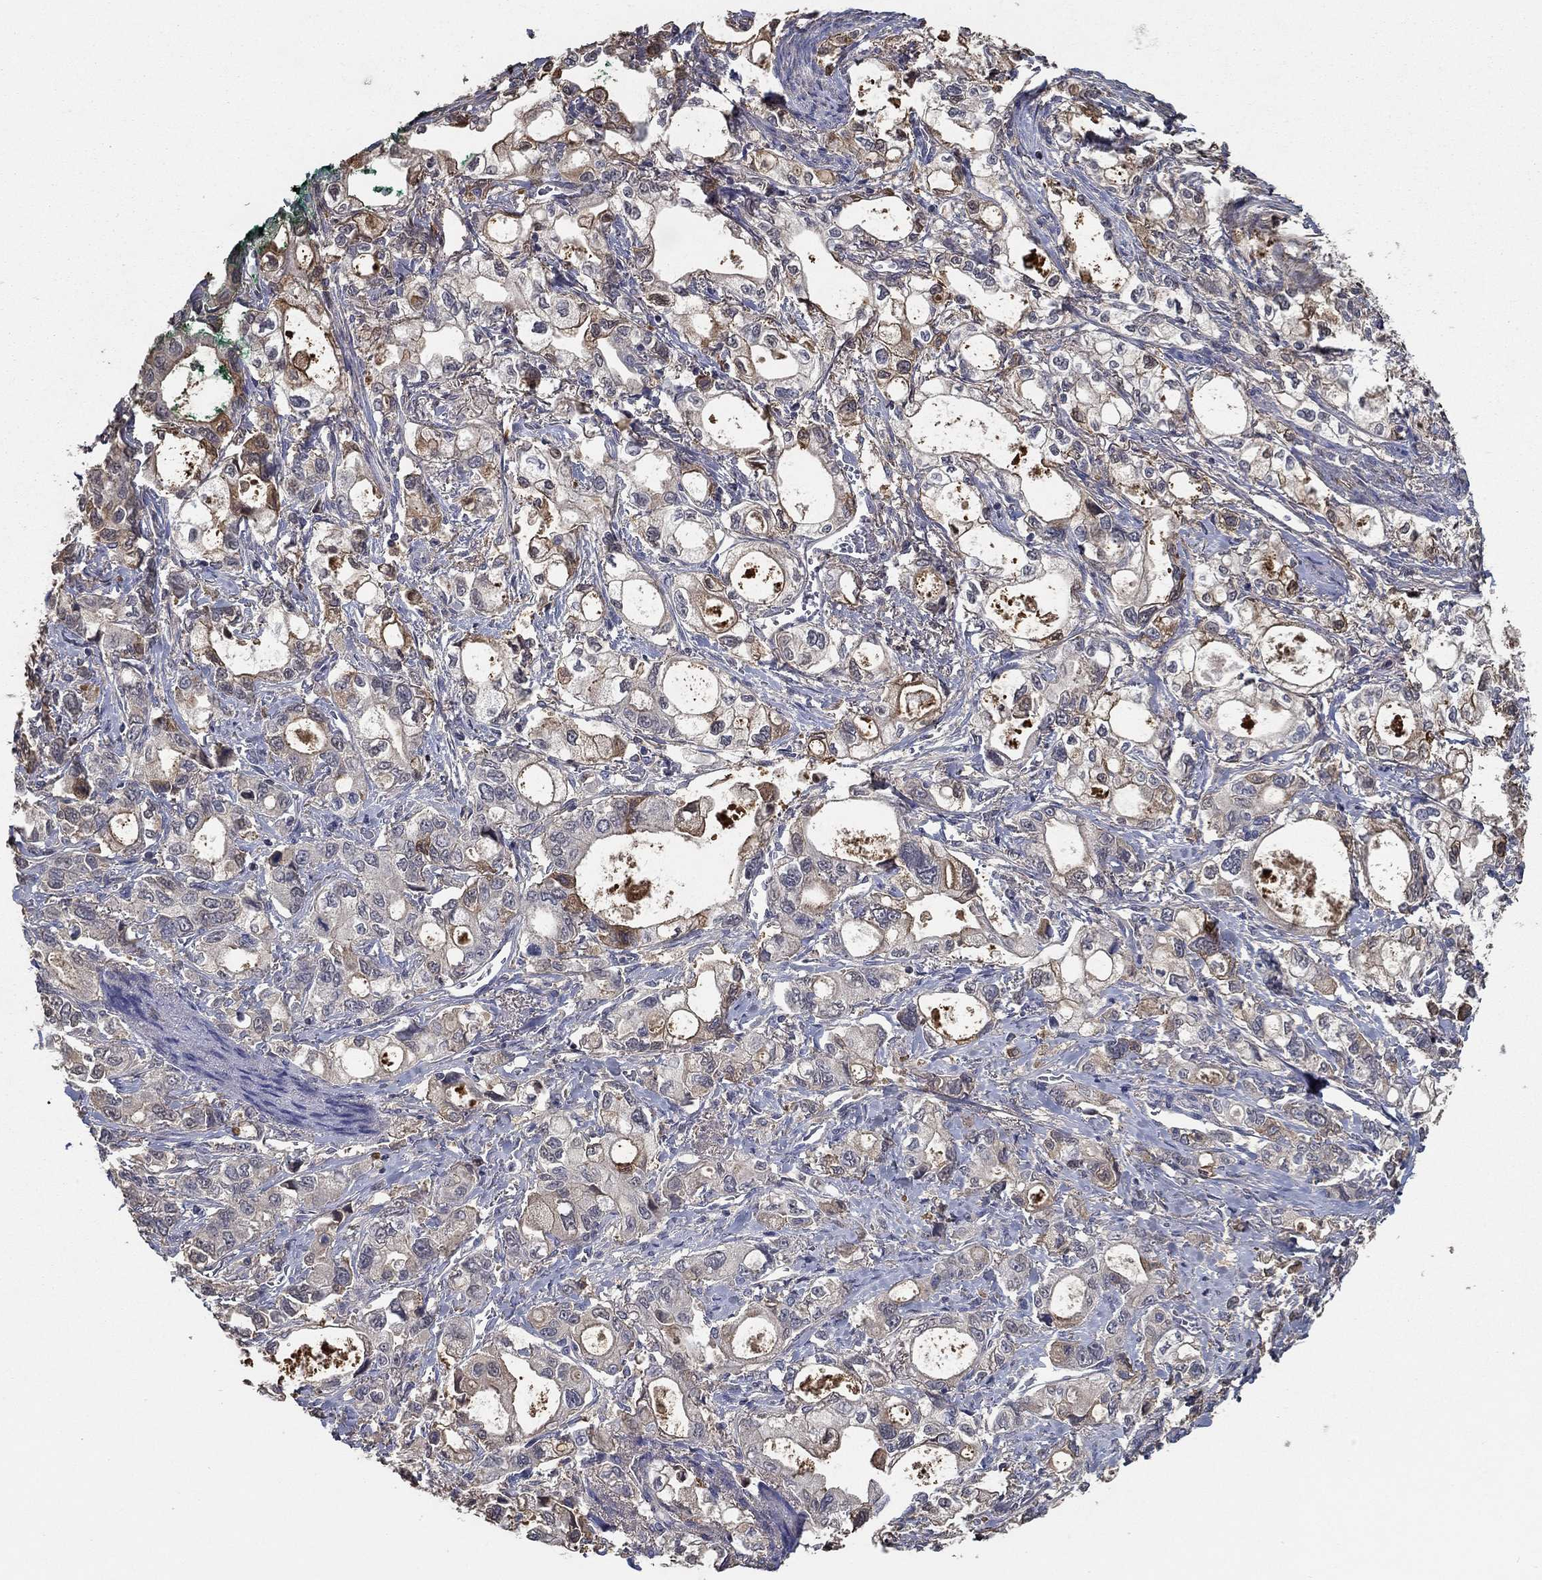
{"staining": {"intensity": "negative", "quantity": "none", "location": "none"}, "tissue": "stomach cancer", "cell_type": "Tumor cells", "image_type": "cancer", "snomed": [{"axis": "morphology", "description": "Adenocarcinoma, NOS"}, {"axis": "topography", "description": "Stomach"}], "caption": "Photomicrograph shows no significant protein positivity in tumor cells of stomach cancer (adenocarcinoma). (Brightfield microscopy of DAB (3,3'-diaminobenzidine) IHC at high magnification).", "gene": "IL10", "patient": {"sex": "male", "age": 63}}